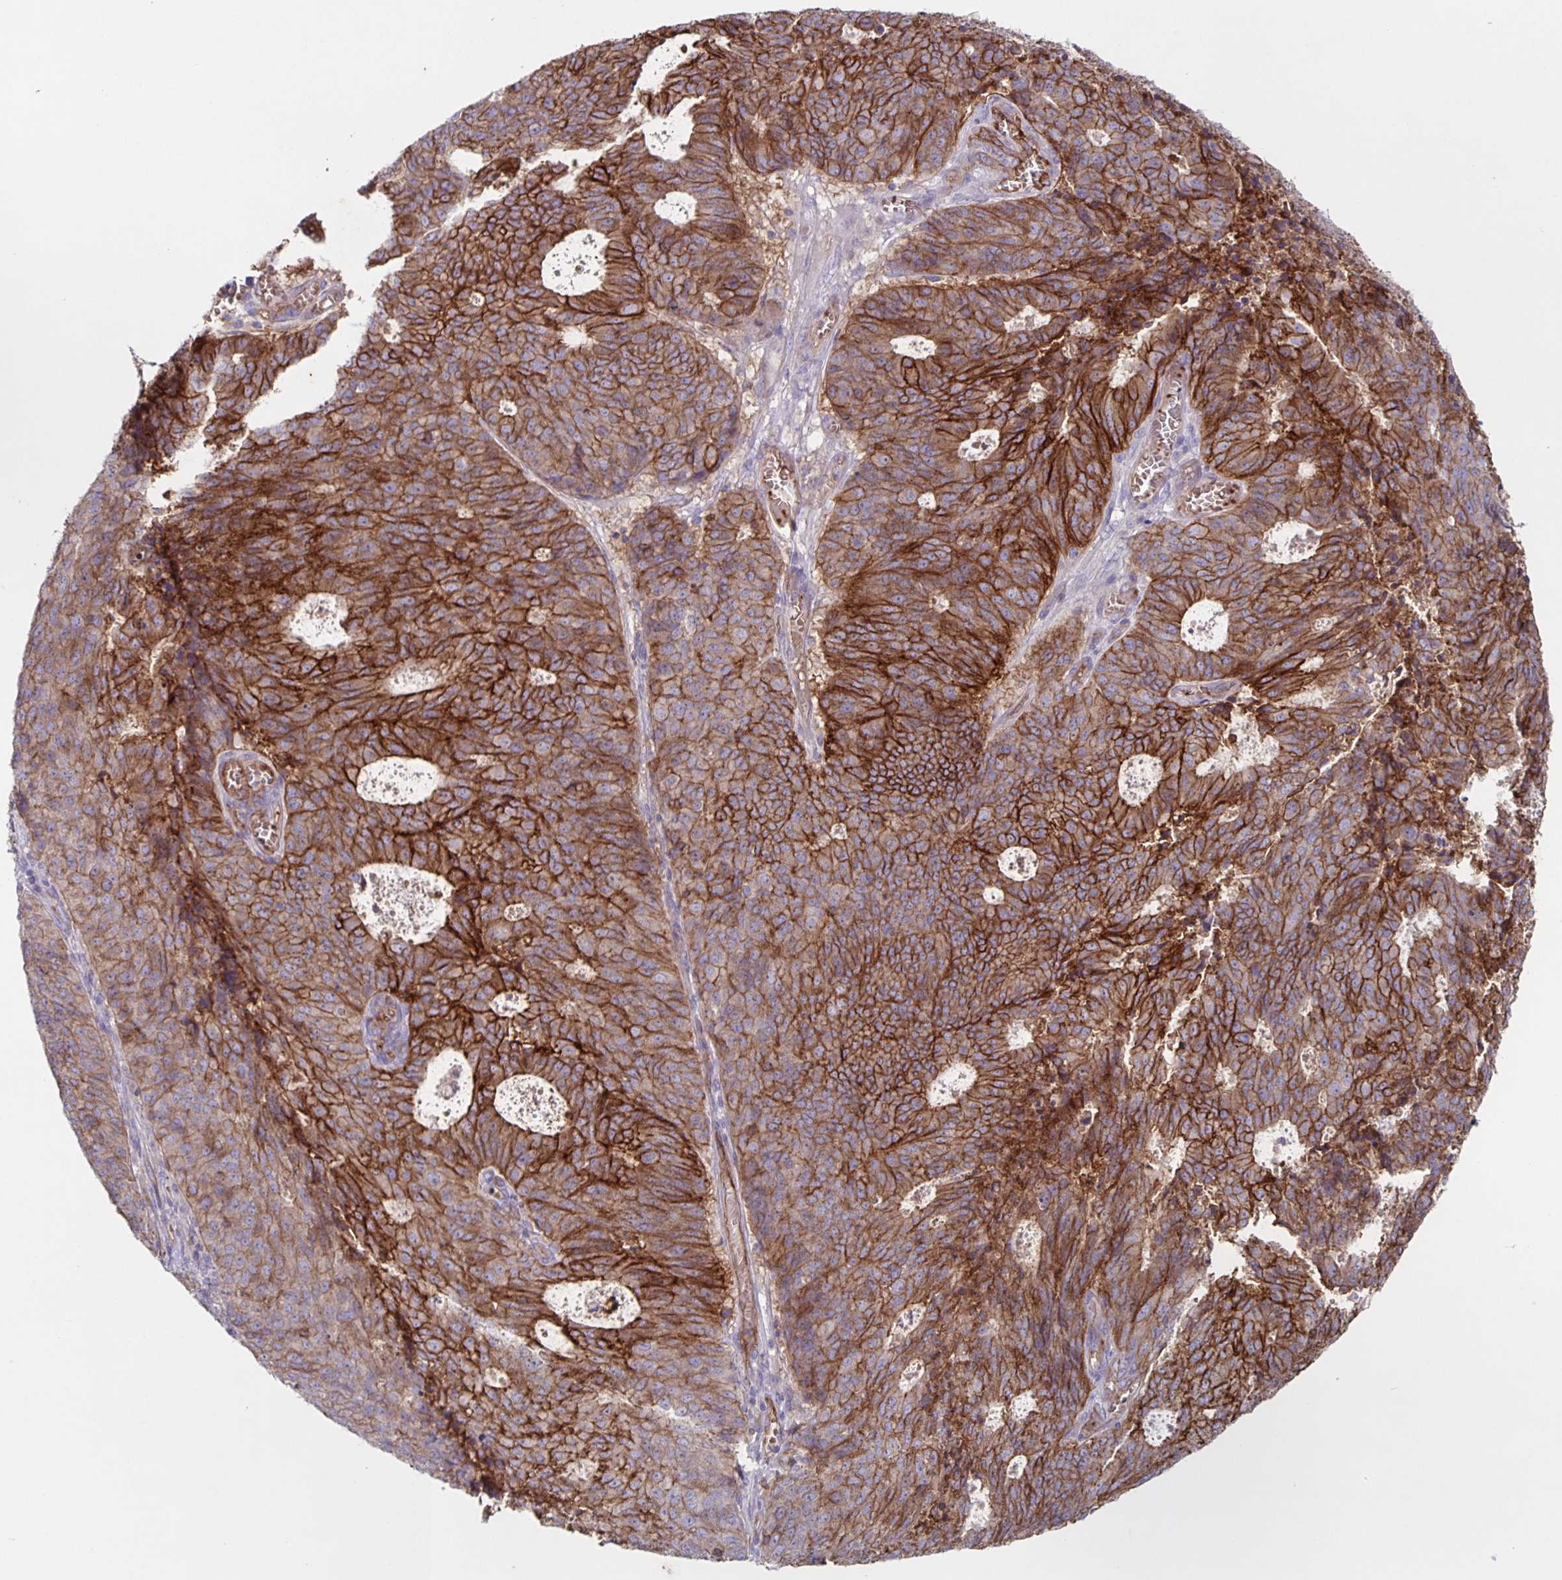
{"staining": {"intensity": "strong", "quantity": ">75%", "location": "cytoplasmic/membranous"}, "tissue": "endometrial cancer", "cell_type": "Tumor cells", "image_type": "cancer", "snomed": [{"axis": "morphology", "description": "Adenocarcinoma, NOS"}, {"axis": "topography", "description": "Endometrium"}], "caption": "Immunohistochemistry image of neoplastic tissue: human endometrial cancer (adenocarcinoma) stained using immunohistochemistry shows high levels of strong protein expression localized specifically in the cytoplasmic/membranous of tumor cells, appearing as a cytoplasmic/membranous brown color.", "gene": "ITGA2", "patient": {"sex": "female", "age": 82}}